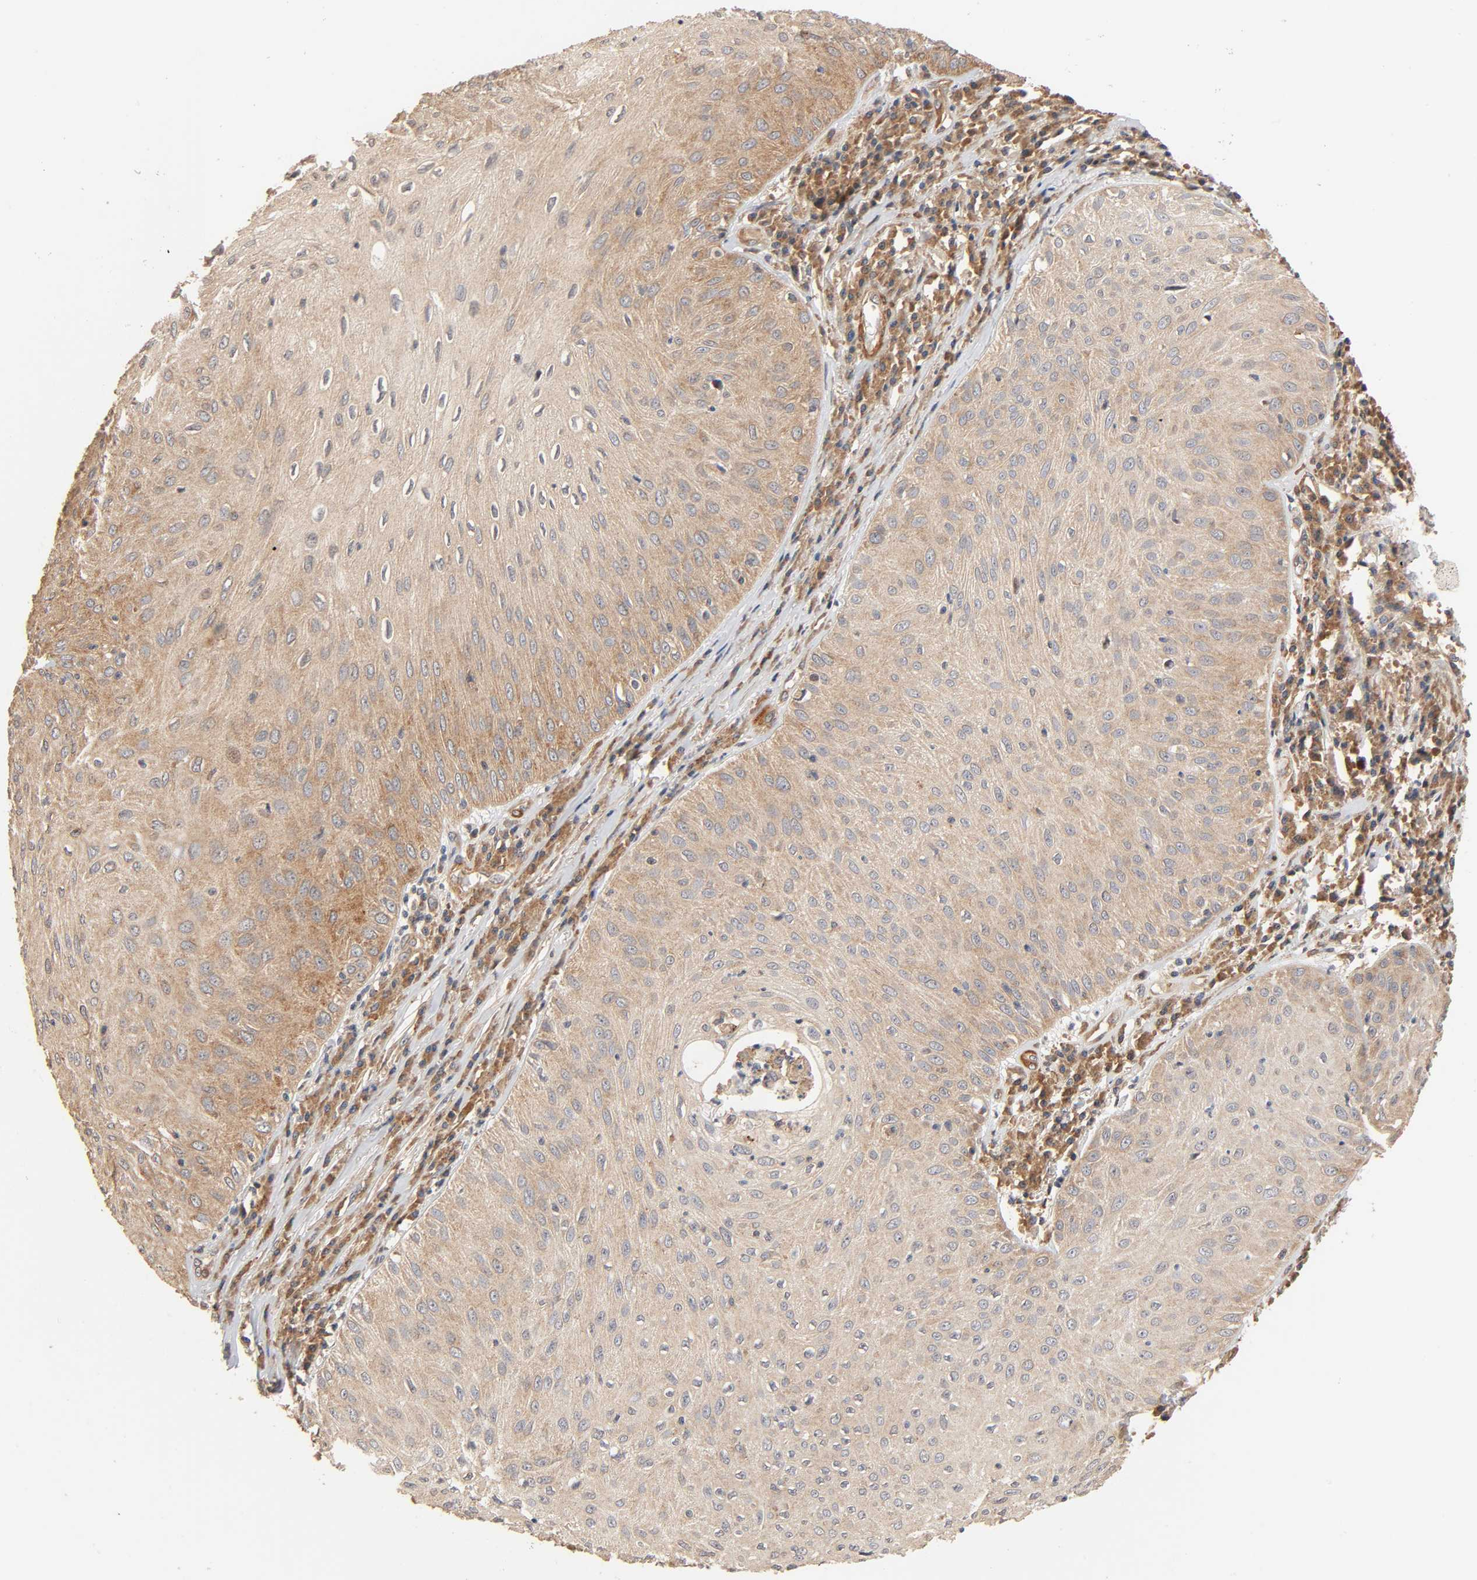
{"staining": {"intensity": "moderate", "quantity": ">75%", "location": "cytoplasmic/membranous"}, "tissue": "skin cancer", "cell_type": "Tumor cells", "image_type": "cancer", "snomed": [{"axis": "morphology", "description": "Squamous cell carcinoma, NOS"}, {"axis": "topography", "description": "Skin"}], "caption": "IHC histopathology image of neoplastic tissue: skin cancer stained using IHC exhibits medium levels of moderate protein expression localized specifically in the cytoplasmic/membranous of tumor cells, appearing as a cytoplasmic/membranous brown color.", "gene": "NEMF", "patient": {"sex": "male", "age": 65}}